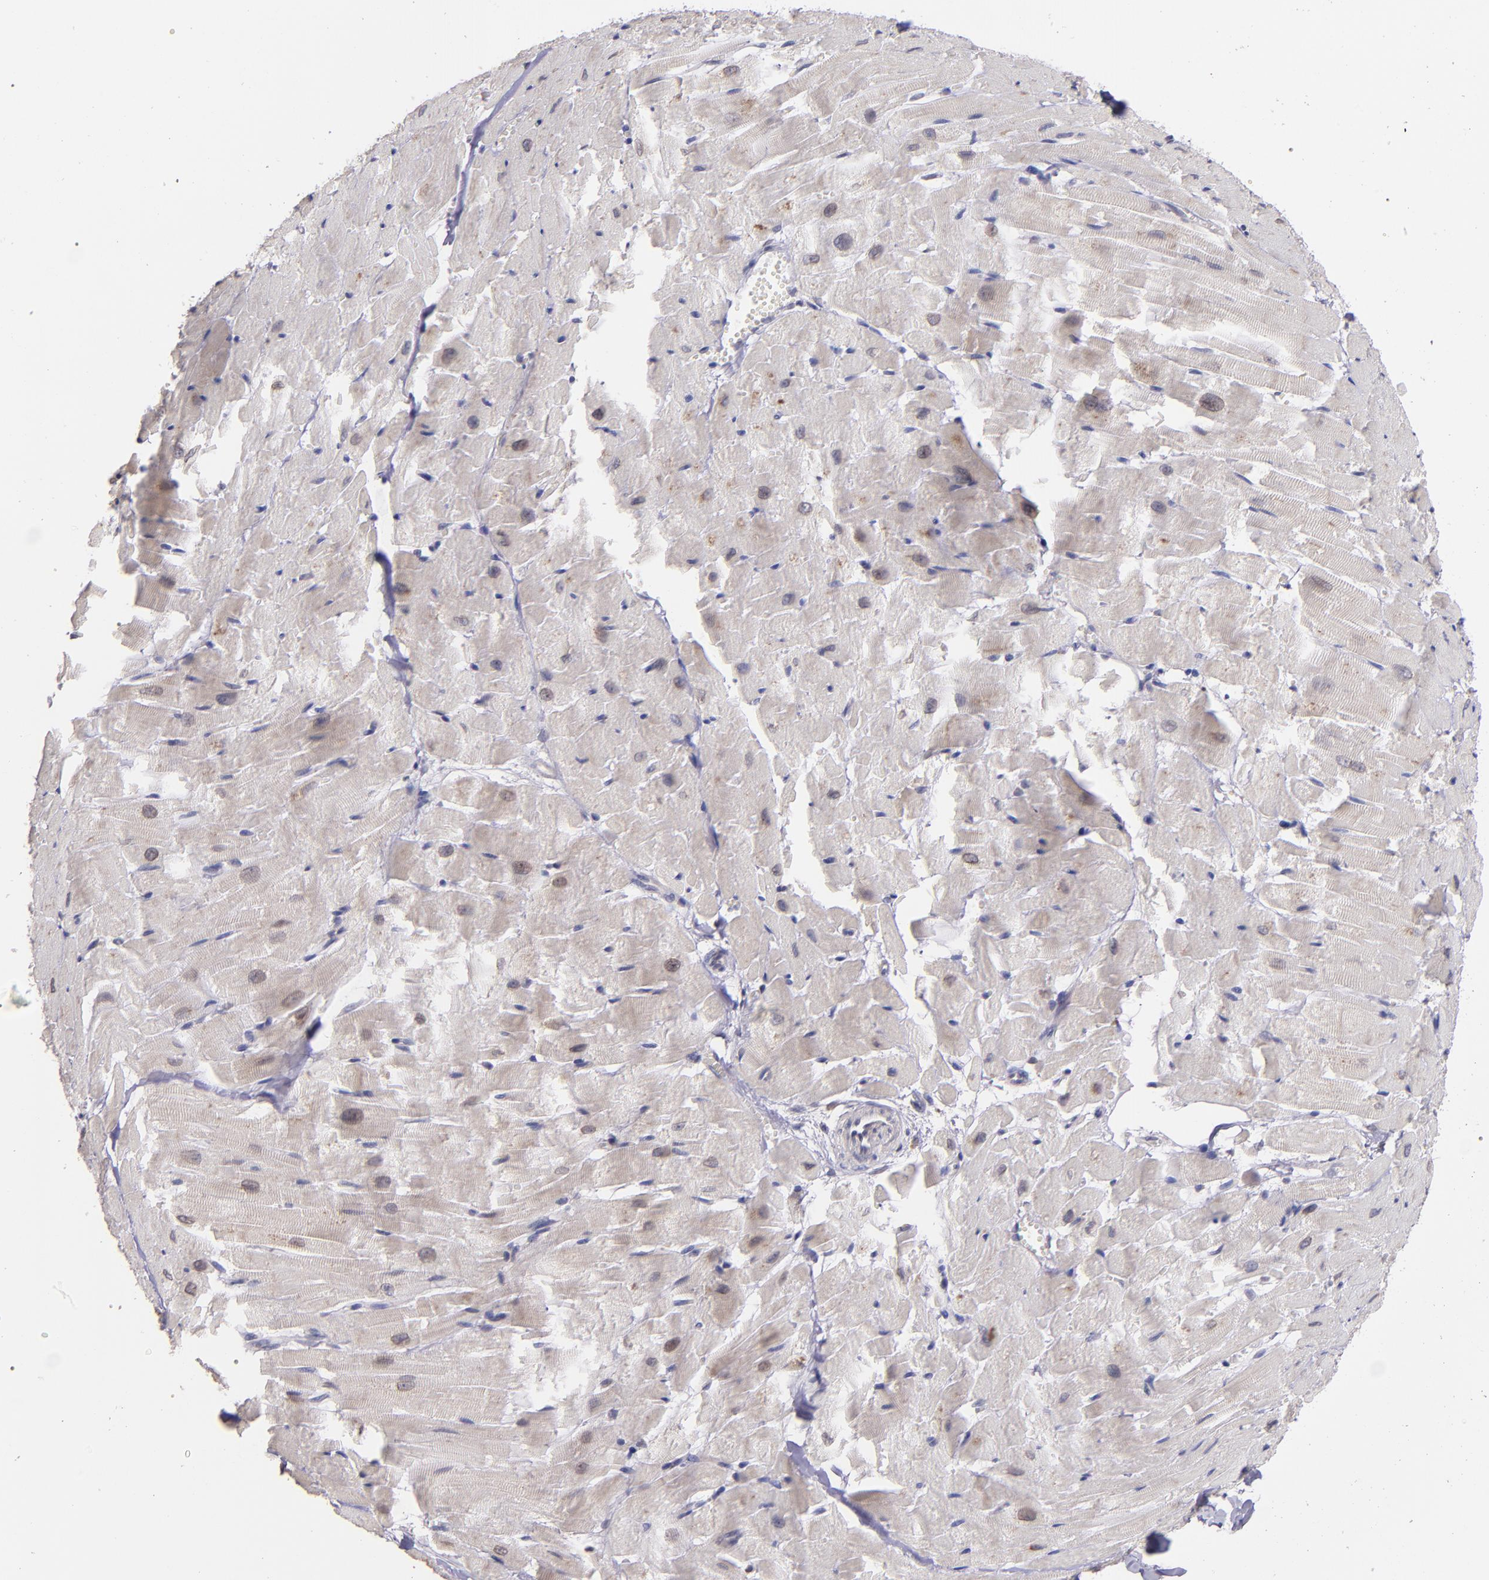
{"staining": {"intensity": "negative", "quantity": "none", "location": "none"}, "tissue": "heart muscle", "cell_type": "Cardiomyocytes", "image_type": "normal", "snomed": [{"axis": "morphology", "description": "Normal tissue, NOS"}, {"axis": "topography", "description": "Heart"}], "caption": "The histopathology image shows no staining of cardiomyocytes in normal heart muscle.", "gene": "NUP62CL", "patient": {"sex": "female", "age": 19}}